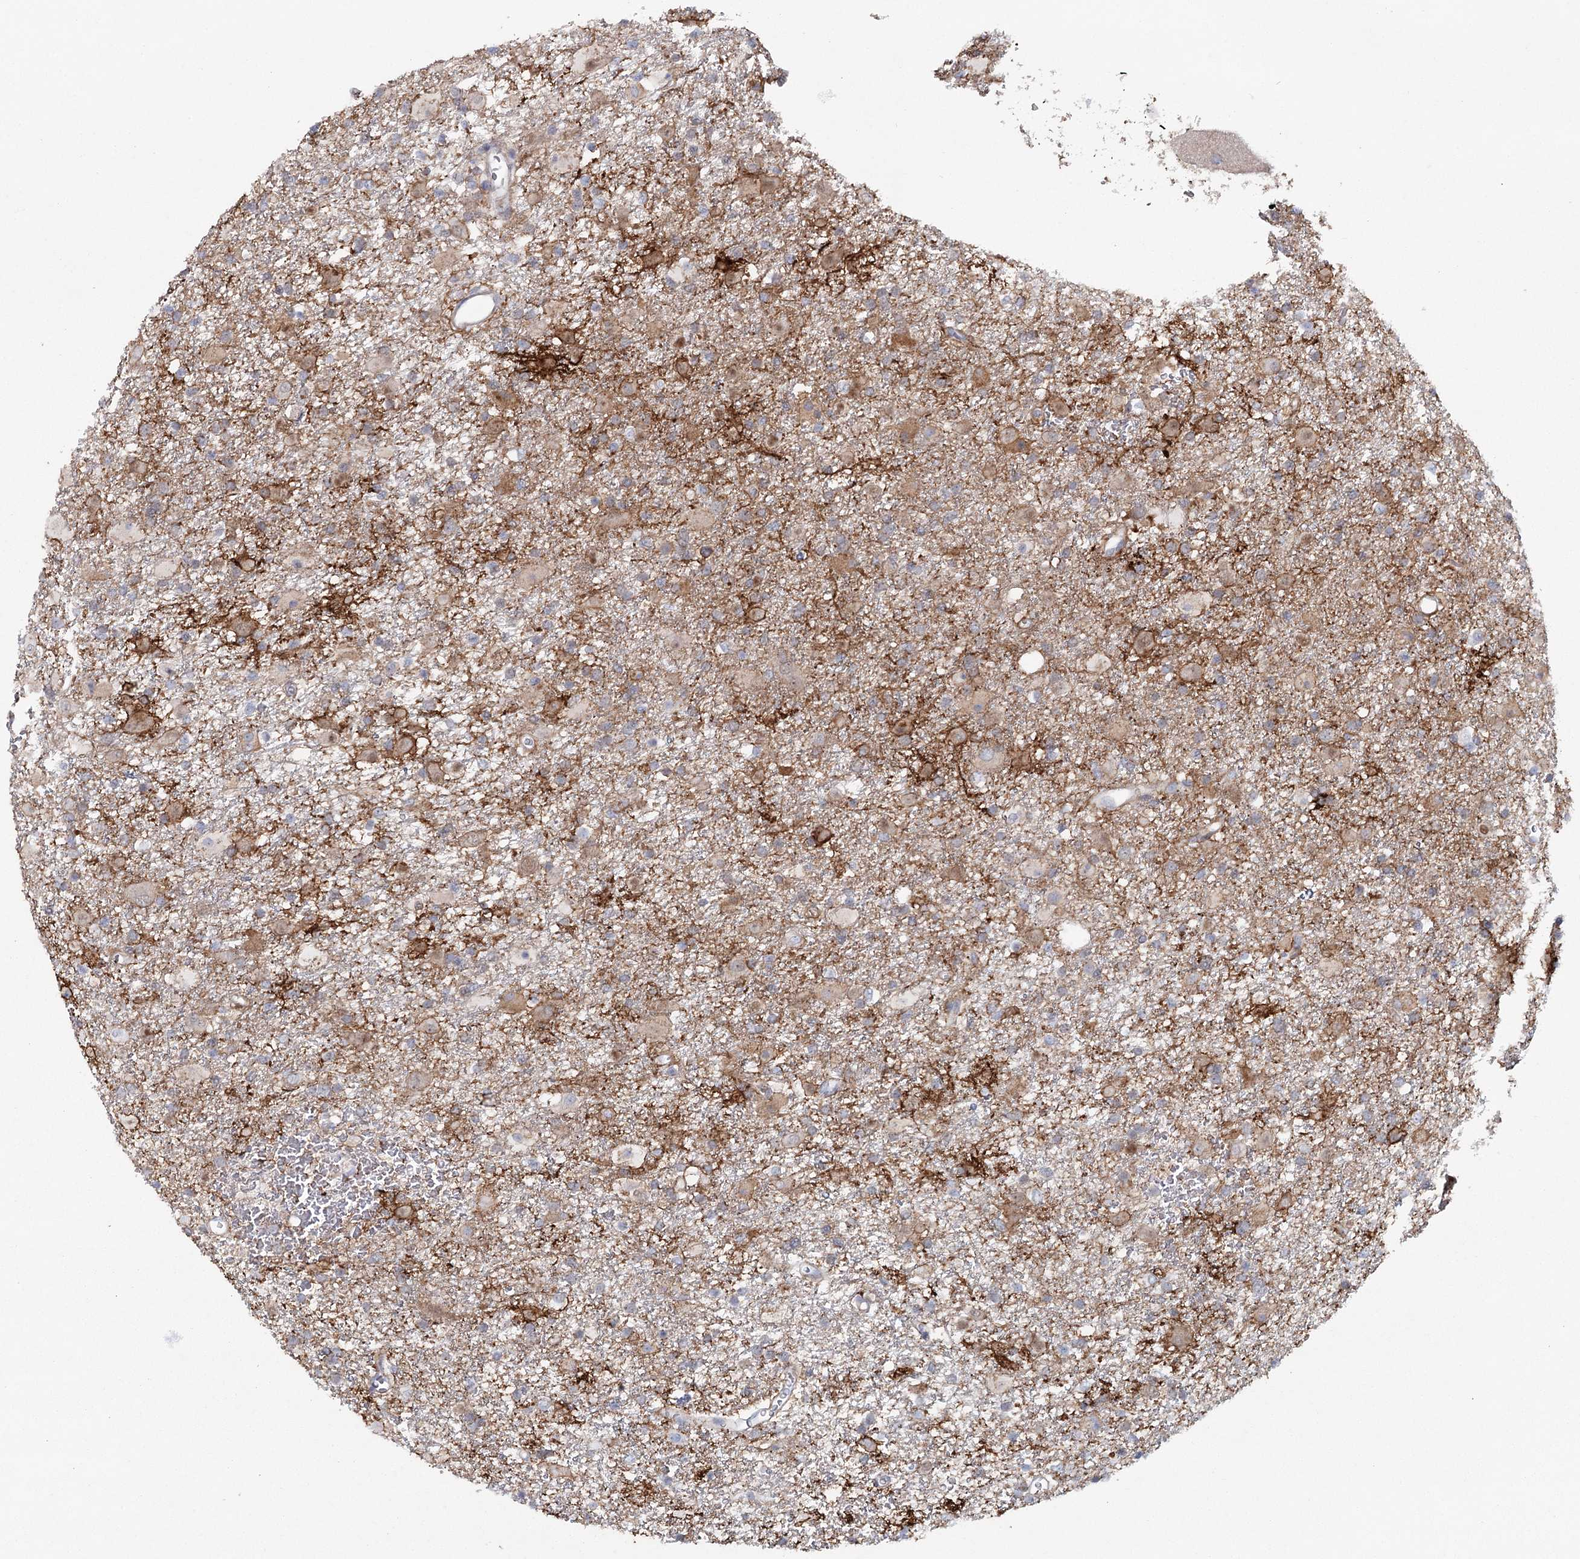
{"staining": {"intensity": "moderate", "quantity": "<25%", "location": "cytoplasmic/membranous"}, "tissue": "glioma", "cell_type": "Tumor cells", "image_type": "cancer", "snomed": [{"axis": "morphology", "description": "Glioma, malignant, Low grade"}, {"axis": "topography", "description": "Brain"}], "caption": "A histopathology image showing moderate cytoplasmic/membranous expression in about <25% of tumor cells in malignant low-grade glioma, as visualized by brown immunohistochemical staining.", "gene": "MAP3K13", "patient": {"sex": "male", "age": 65}}